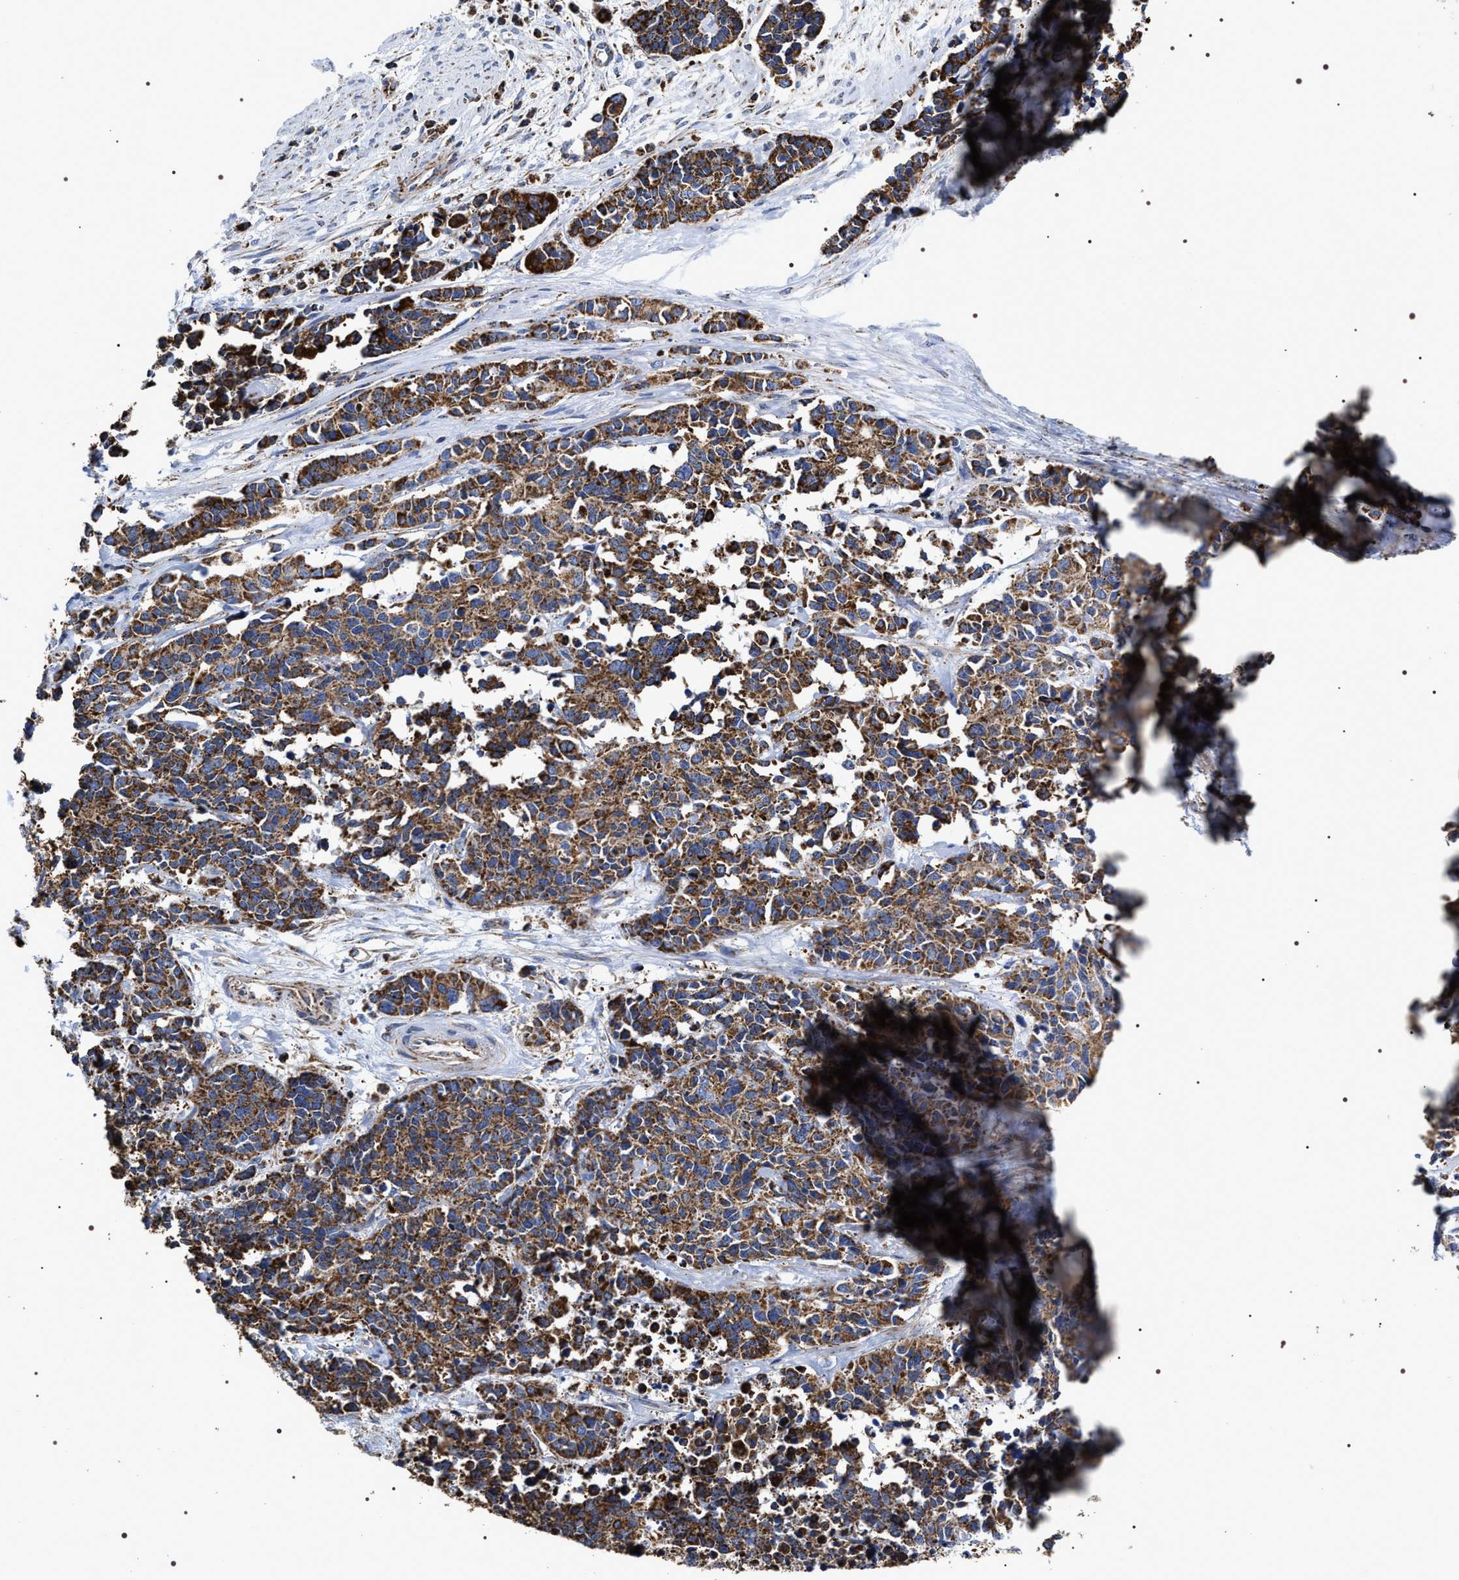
{"staining": {"intensity": "strong", "quantity": ">75%", "location": "cytoplasmic/membranous"}, "tissue": "cervical cancer", "cell_type": "Tumor cells", "image_type": "cancer", "snomed": [{"axis": "morphology", "description": "Squamous cell carcinoma, NOS"}, {"axis": "topography", "description": "Cervix"}], "caption": "About >75% of tumor cells in human cervical cancer demonstrate strong cytoplasmic/membranous protein positivity as visualized by brown immunohistochemical staining.", "gene": "COG5", "patient": {"sex": "female", "age": 35}}